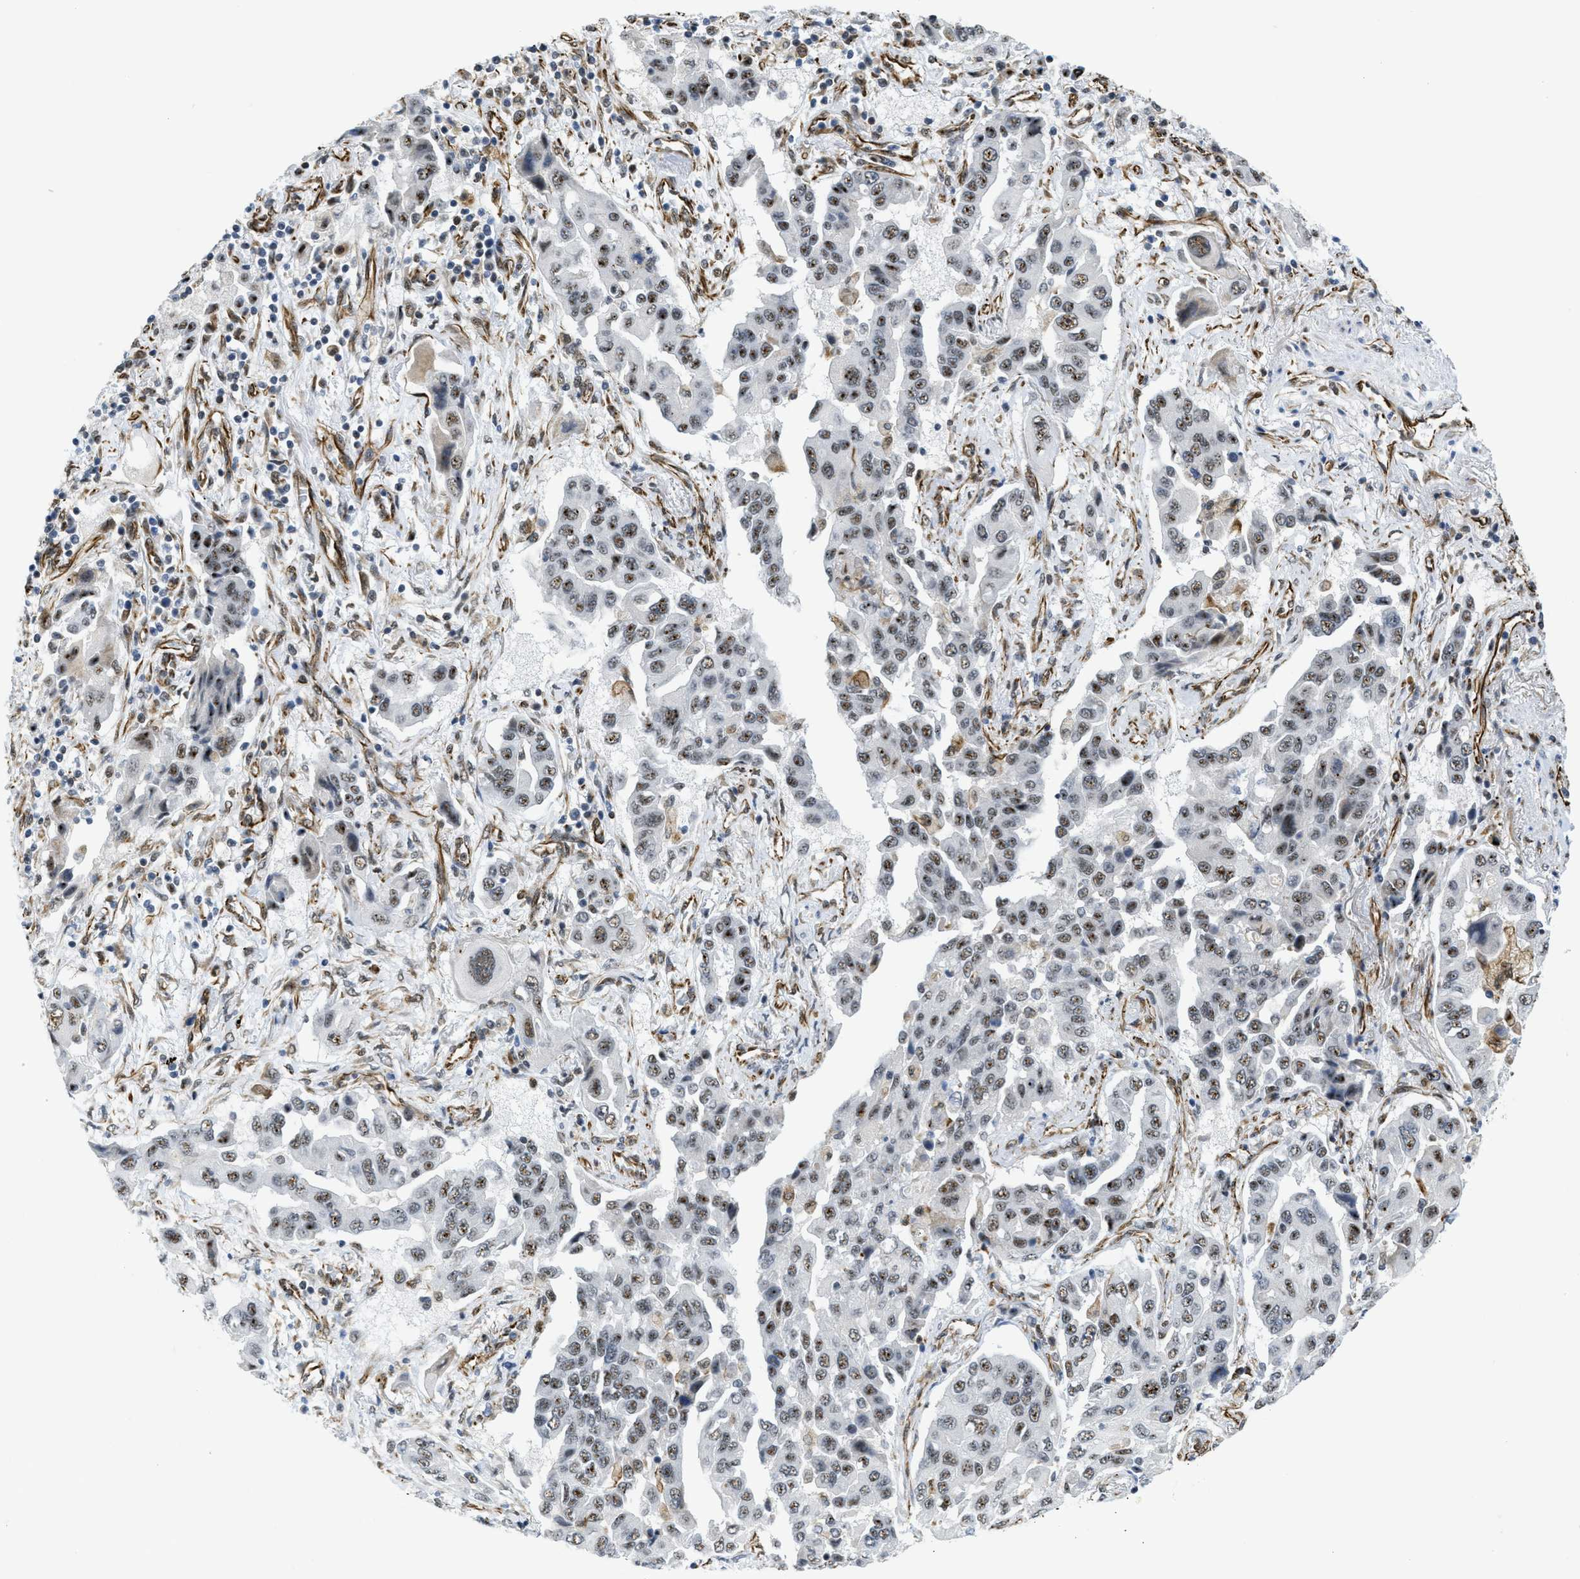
{"staining": {"intensity": "moderate", "quantity": ">75%", "location": "nuclear"}, "tissue": "lung cancer", "cell_type": "Tumor cells", "image_type": "cancer", "snomed": [{"axis": "morphology", "description": "Adenocarcinoma, NOS"}, {"axis": "topography", "description": "Lung"}], "caption": "Brown immunohistochemical staining in human lung cancer demonstrates moderate nuclear expression in about >75% of tumor cells.", "gene": "LRRC8B", "patient": {"sex": "female", "age": 65}}